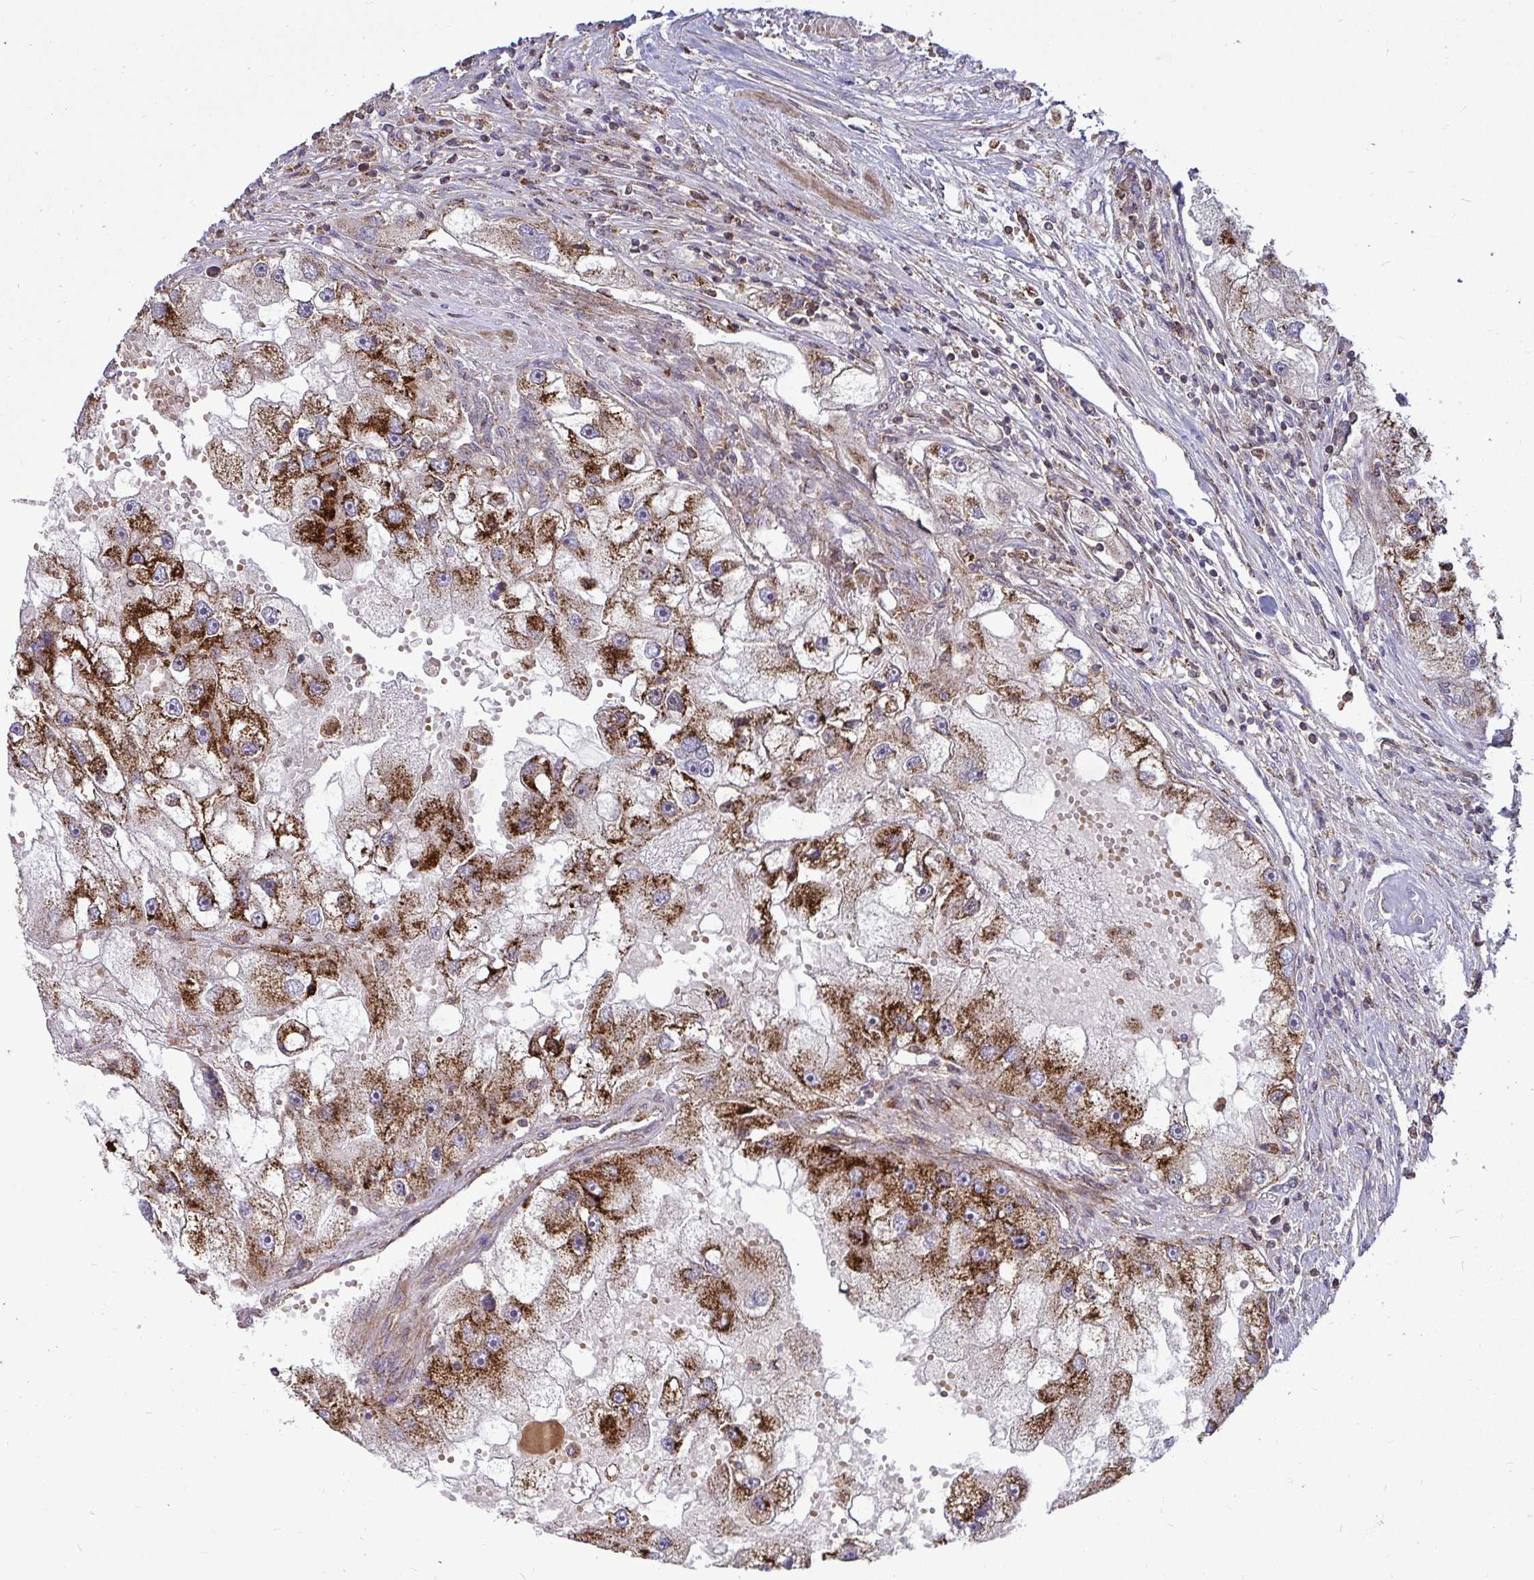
{"staining": {"intensity": "strong", "quantity": ">75%", "location": "cytoplasmic/membranous"}, "tissue": "renal cancer", "cell_type": "Tumor cells", "image_type": "cancer", "snomed": [{"axis": "morphology", "description": "Adenocarcinoma, NOS"}, {"axis": "topography", "description": "Kidney"}], "caption": "This is an image of IHC staining of renal cancer, which shows strong expression in the cytoplasmic/membranous of tumor cells.", "gene": "SPRY1", "patient": {"sex": "male", "age": 63}}